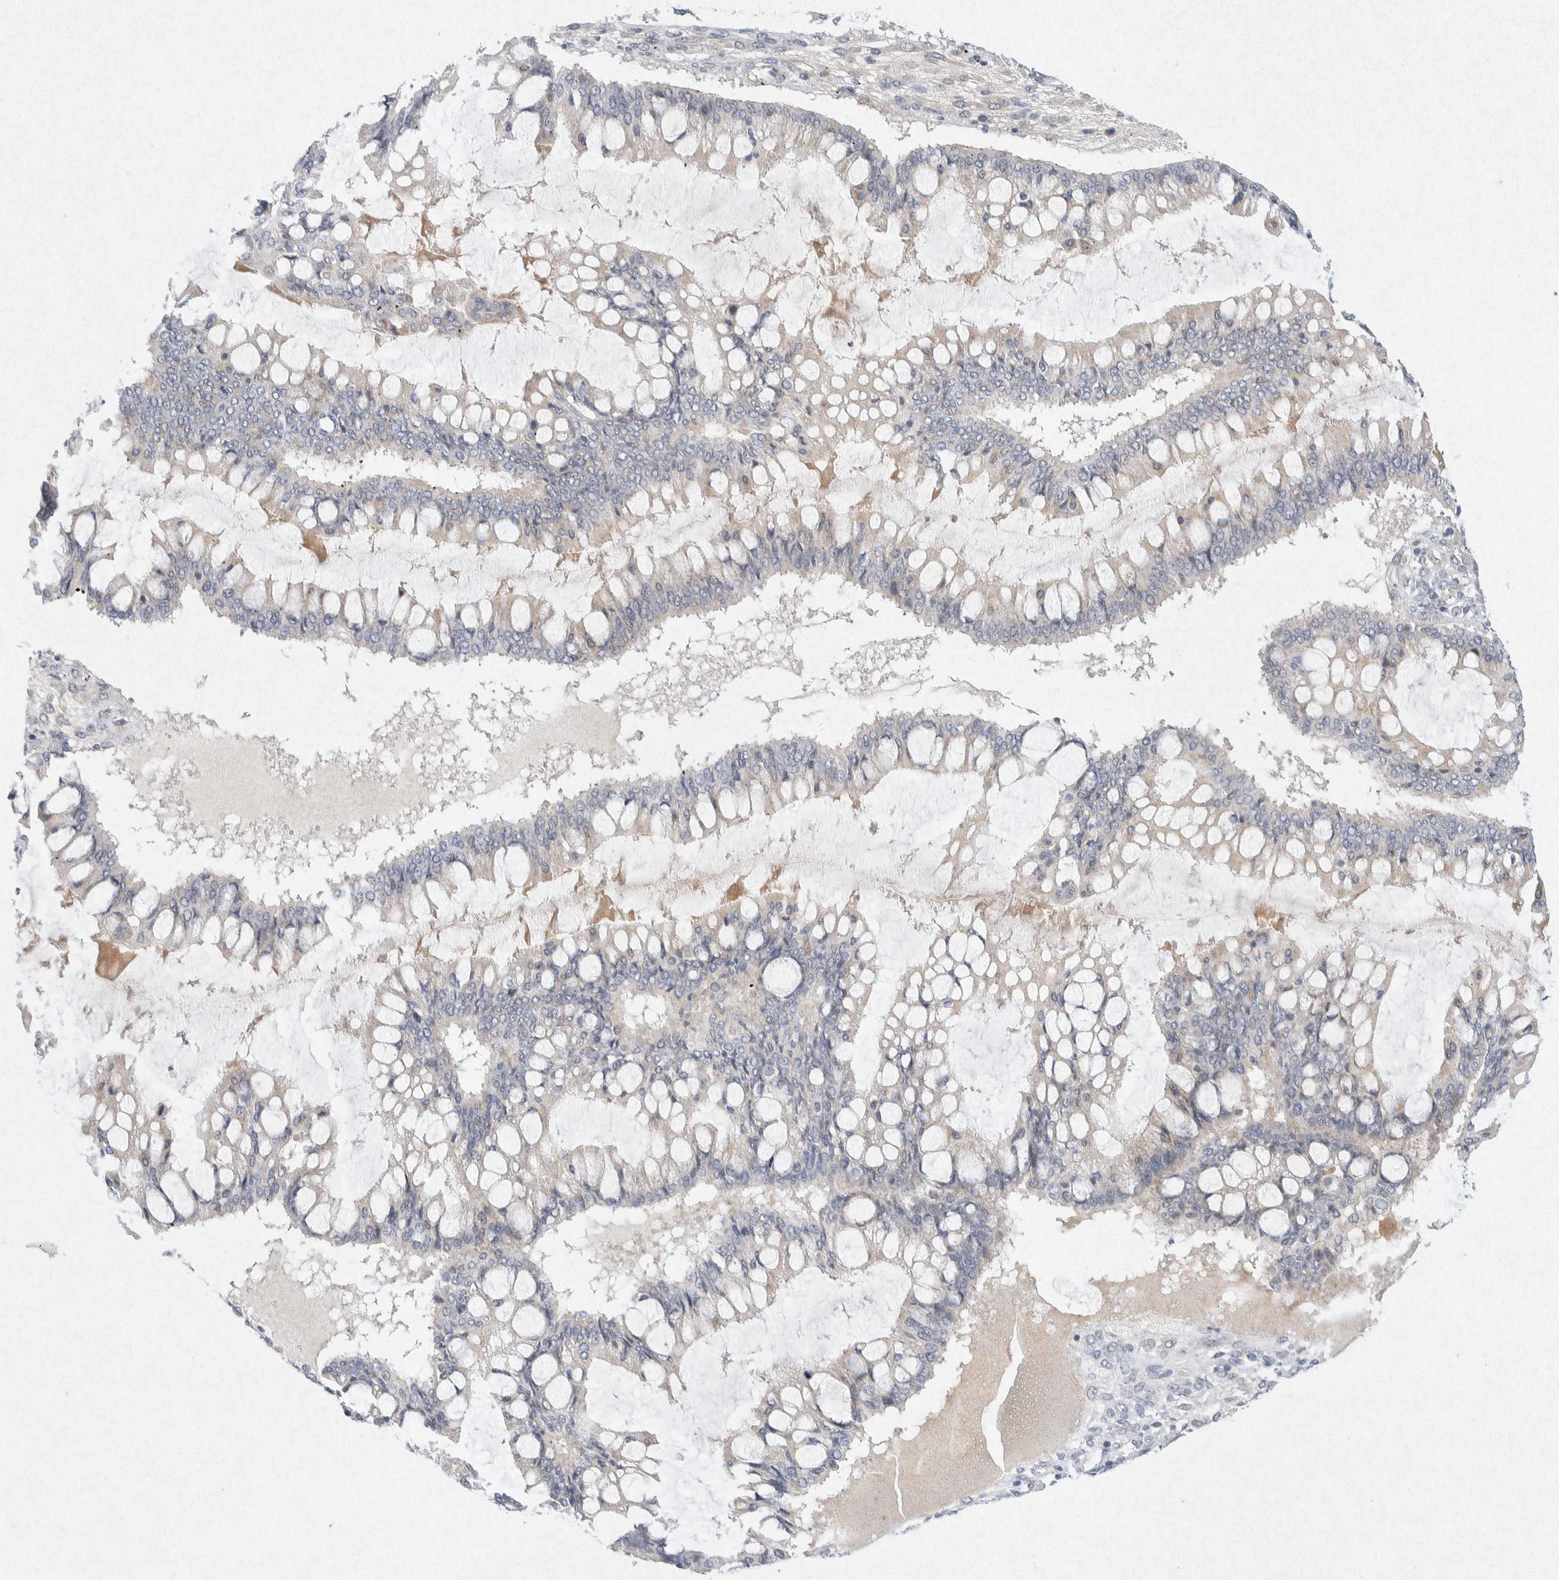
{"staining": {"intensity": "negative", "quantity": "none", "location": "none"}, "tissue": "ovarian cancer", "cell_type": "Tumor cells", "image_type": "cancer", "snomed": [{"axis": "morphology", "description": "Cystadenocarcinoma, mucinous, NOS"}, {"axis": "topography", "description": "Ovary"}], "caption": "Immunohistochemistry (IHC) micrograph of neoplastic tissue: mucinous cystadenocarcinoma (ovarian) stained with DAB (3,3'-diaminobenzidine) exhibits no significant protein staining in tumor cells. (Brightfield microscopy of DAB immunohistochemistry at high magnification).", "gene": "GNAI1", "patient": {"sex": "female", "age": 73}}